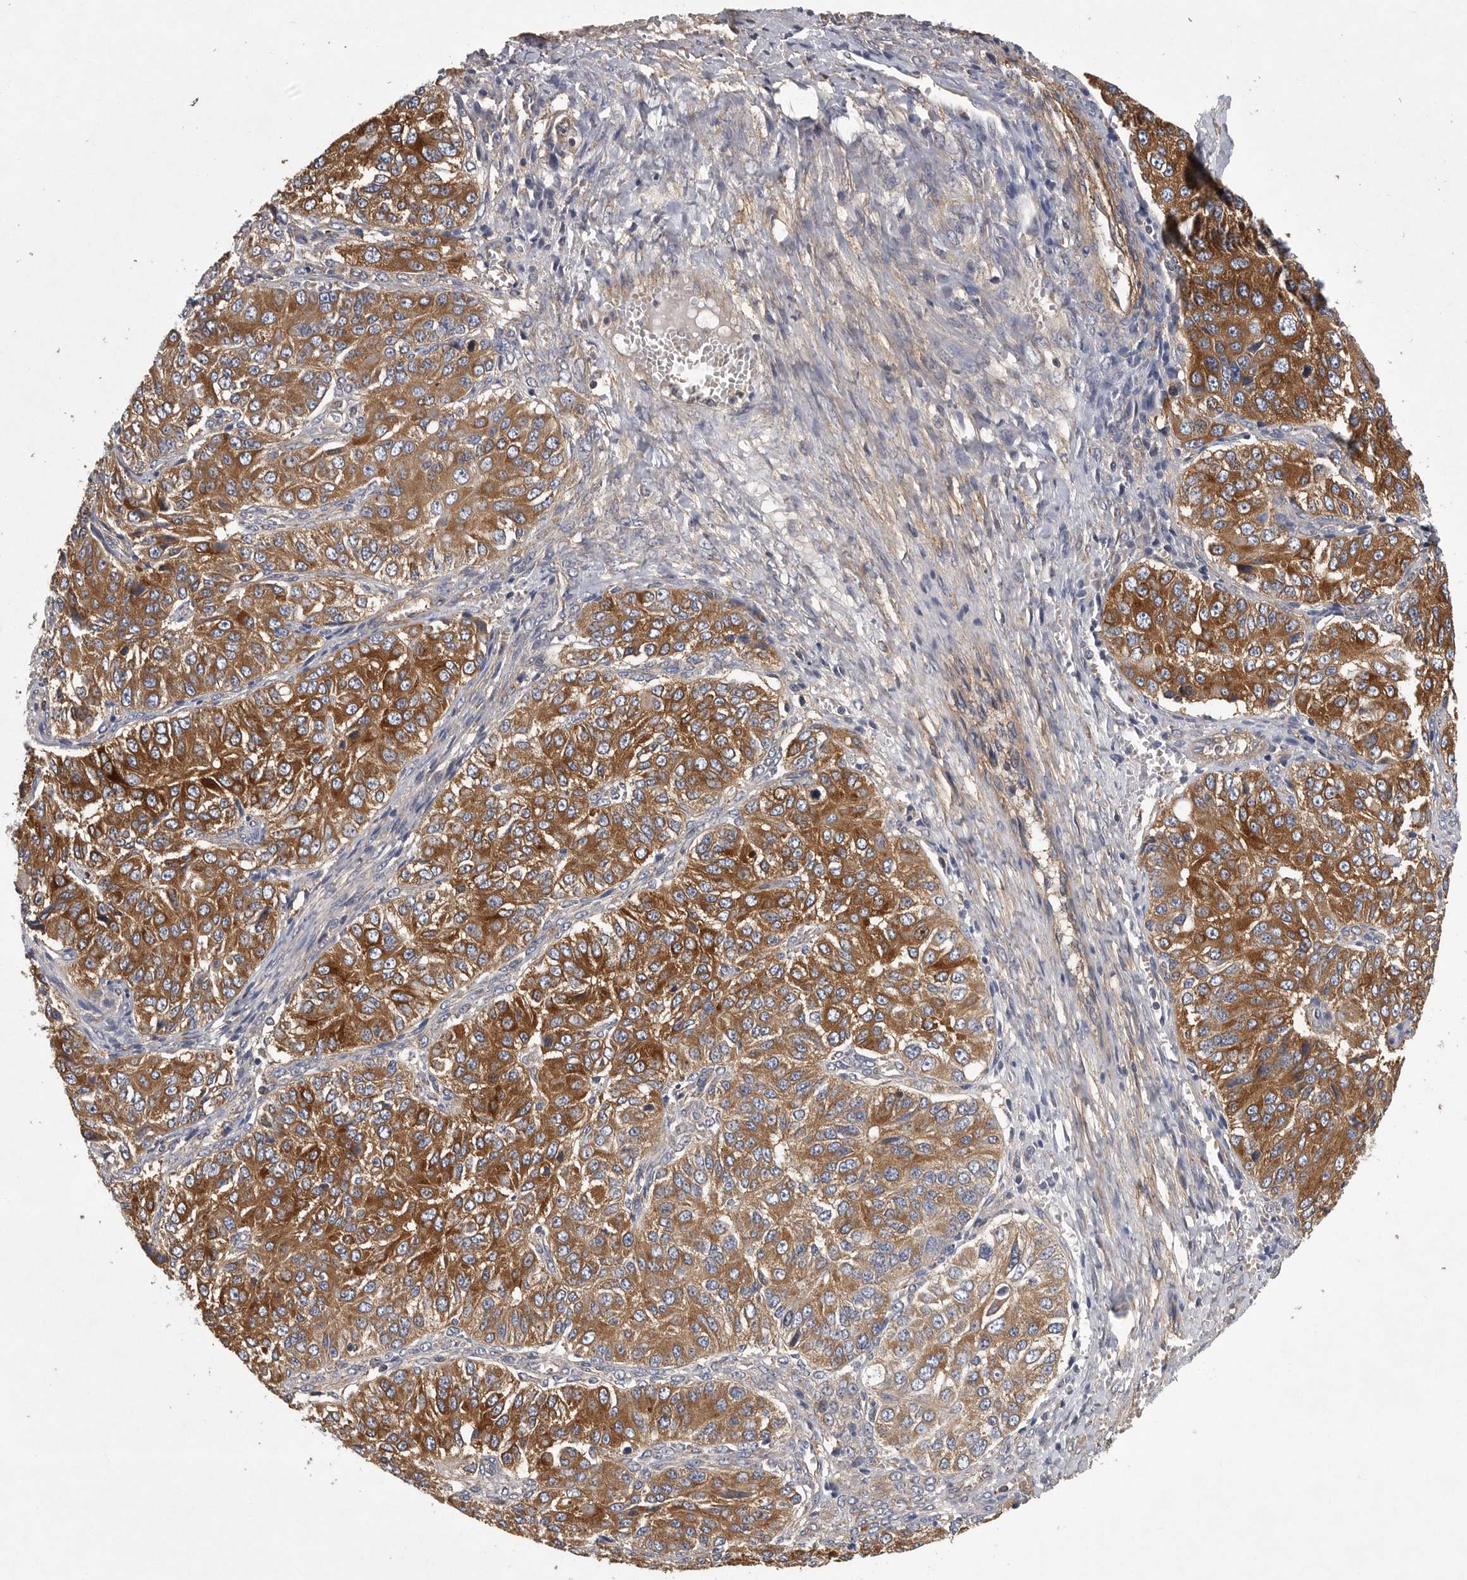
{"staining": {"intensity": "strong", "quantity": ">75%", "location": "cytoplasmic/membranous"}, "tissue": "ovarian cancer", "cell_type": "Tumor cells", "image_type": "cancer", "snomed": [{"axis": "morphology", "description": "Carcinoma, endometroid"}, {"axis": "topography", "description": "Ovary"}], "caption": "IHC of human endometroid carcinoma (ovarian) exhibits high levels of strong cytoplasmic/membranous staining in approximately >75% of tumor cells.", "gene": "OXR1", "patient": {"sex": "female", "age": 51}}